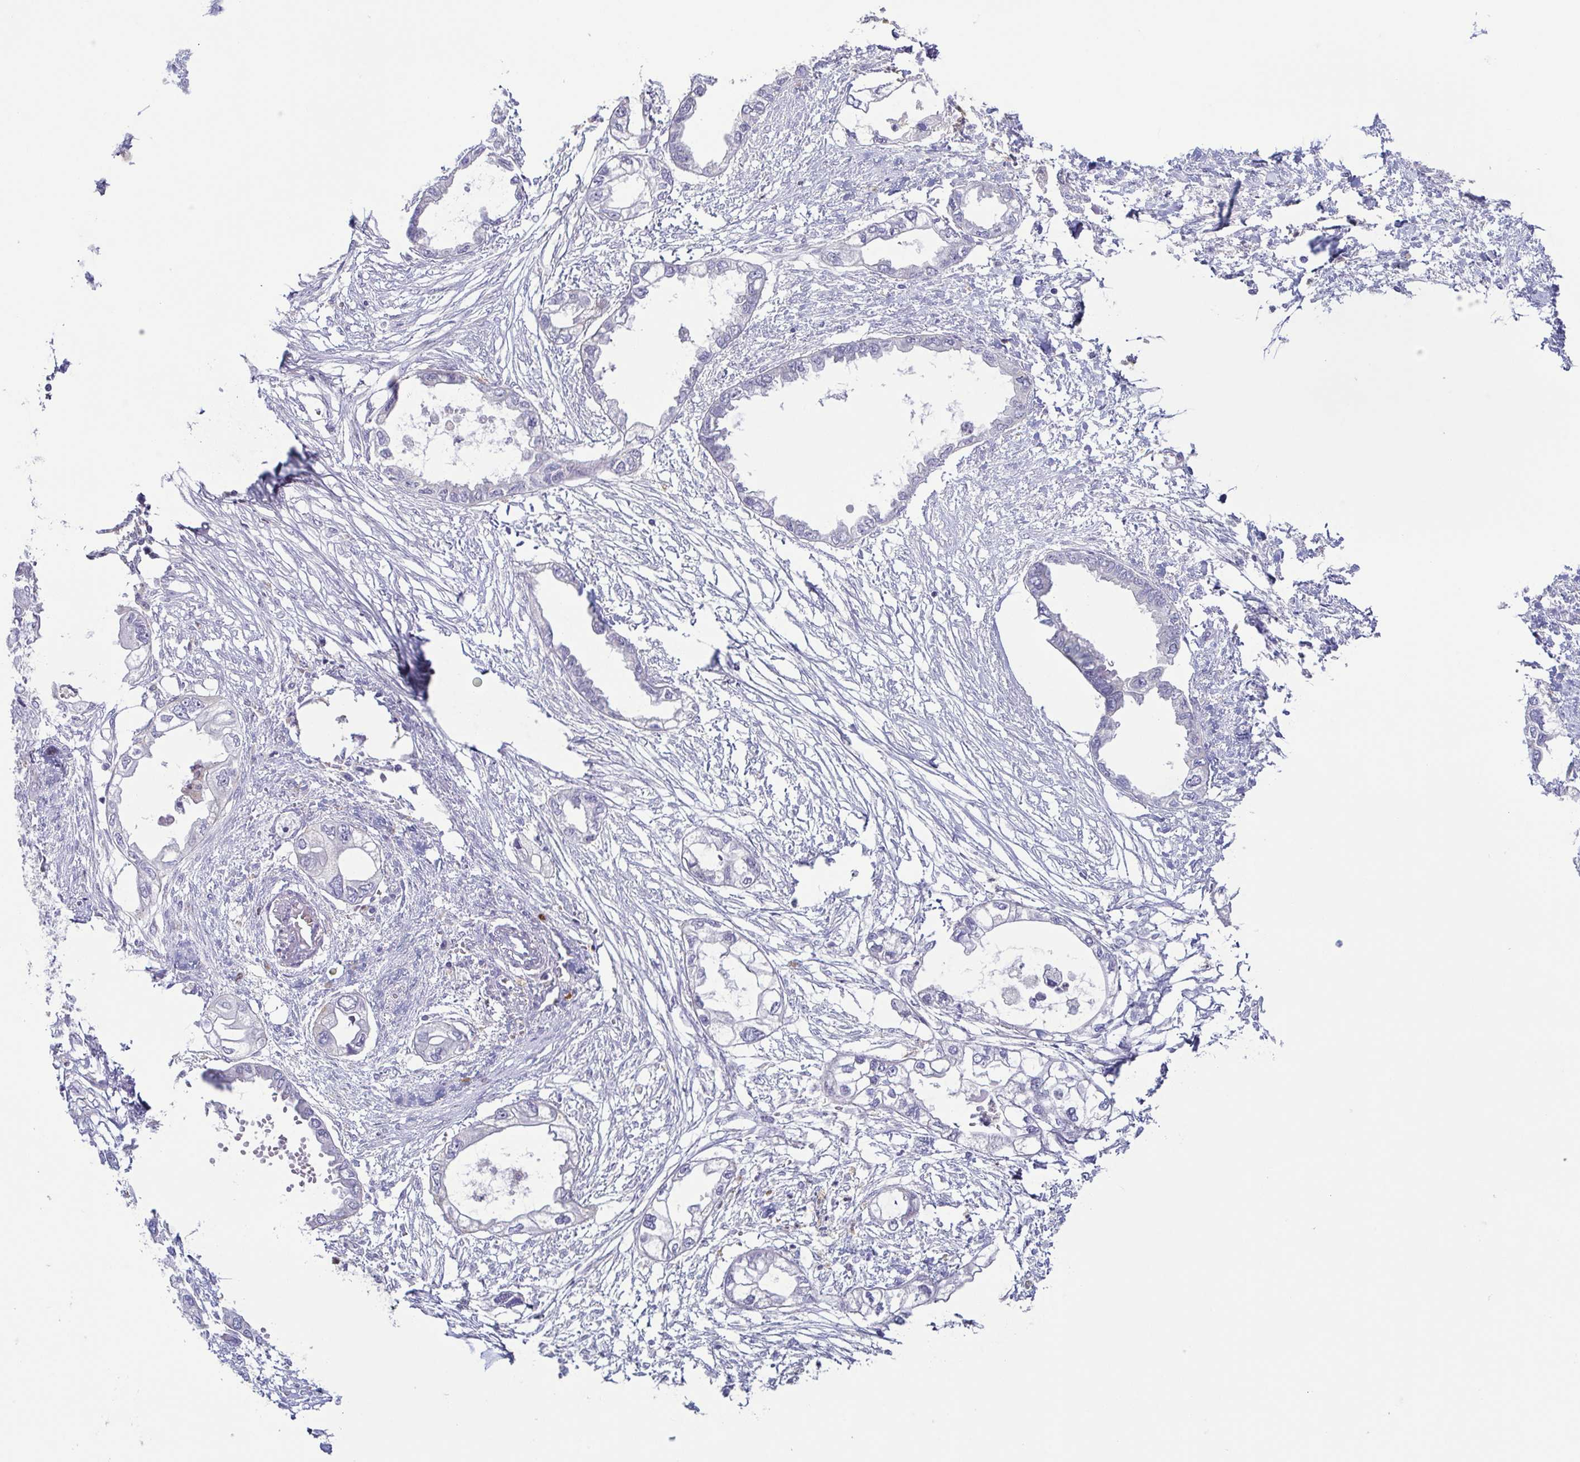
{"staining": {"intensity": "negative", "quantity": "none", "location": "none"}, "tissue": "endometrial cancer", "cell_type": "Tumor cells", "image_type": "cancer", "snomed": [{"axis": "morphology", "description": "Adenocarcinoma, NOS"}, {"axis": "morphology", "description": "Adenocarcinoma, metastatic, NOS"}, {"axis": "topography", "description": "Adipose tissue"}, {"axis": "topography", "description": "Endometrium"}], "caption": "Immunohistochemistry photomicrograph of neoplastic tissue: human metastatic adenocarcinoma (endometrial) stained with DAB (3,3'-diaminobenzidine) exhibits no significant protein positivity in tumor cells.", "gene": "ATP6V1G2", "patient": {"sex": "female", "age": 67}}